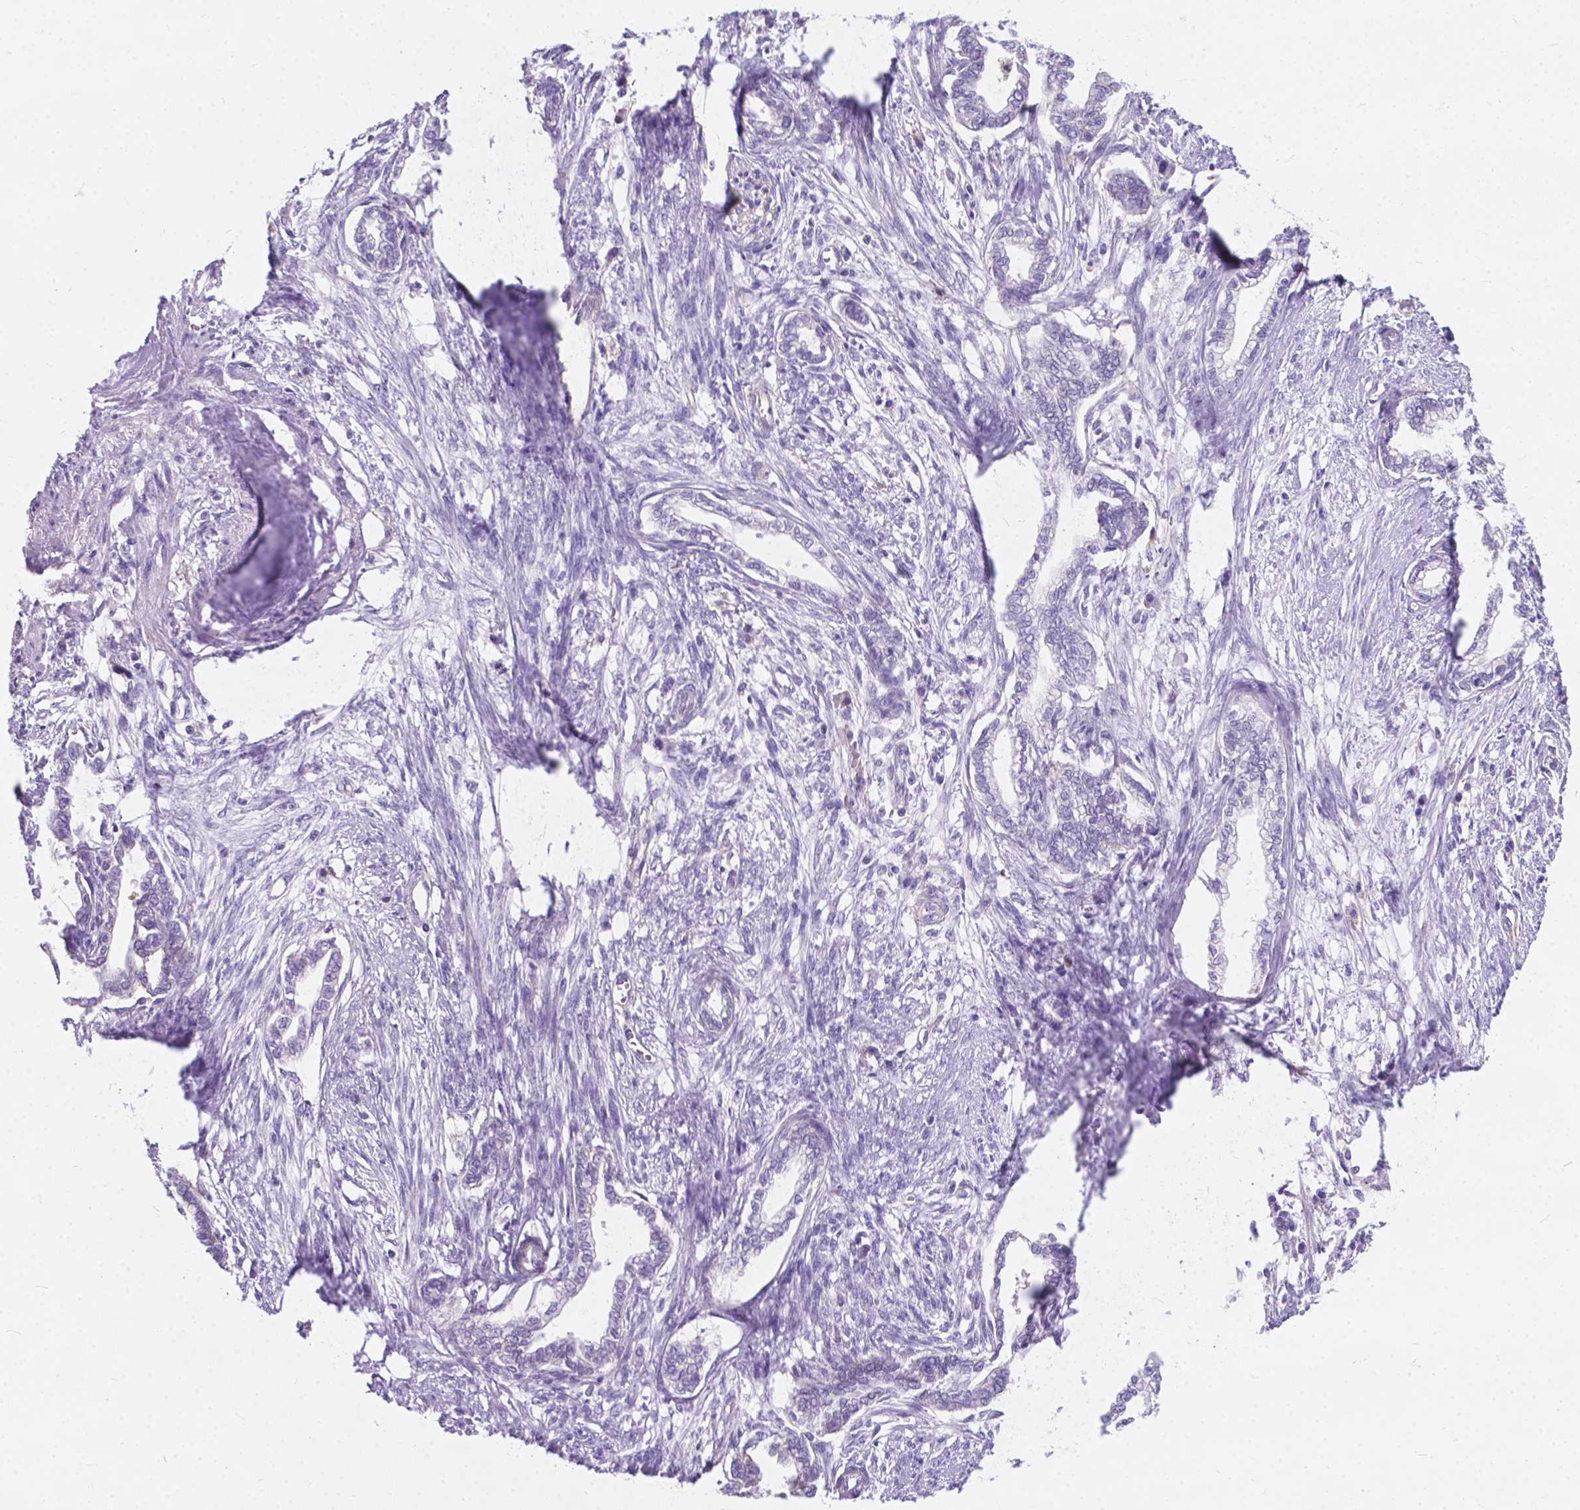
{"staining": {"intensity": "negative", "quantity": "none", "location": "none"}, "tissue": "cervical cancer", "cell_type": "Tumor cells", "image_type": "cancer", "snomed": [{"axis": "morphology", "description": "Adenocarcinoma, NOS"}, {"axis": "topography", "description": "Cervix"}], "caption": "A histopathology image of human cervical cancer (adenocarcinoma) is negative for staining in tumor cells. The staining was performed using DAB (3,3'-diaminobenzidine) to visualize the protein expression in brown, while the nuclei were stained in blue with hematoxylin (Magnification: 20x).", "gene": "KIAA0040", "patient": {"sex": "female", "age": 62}}